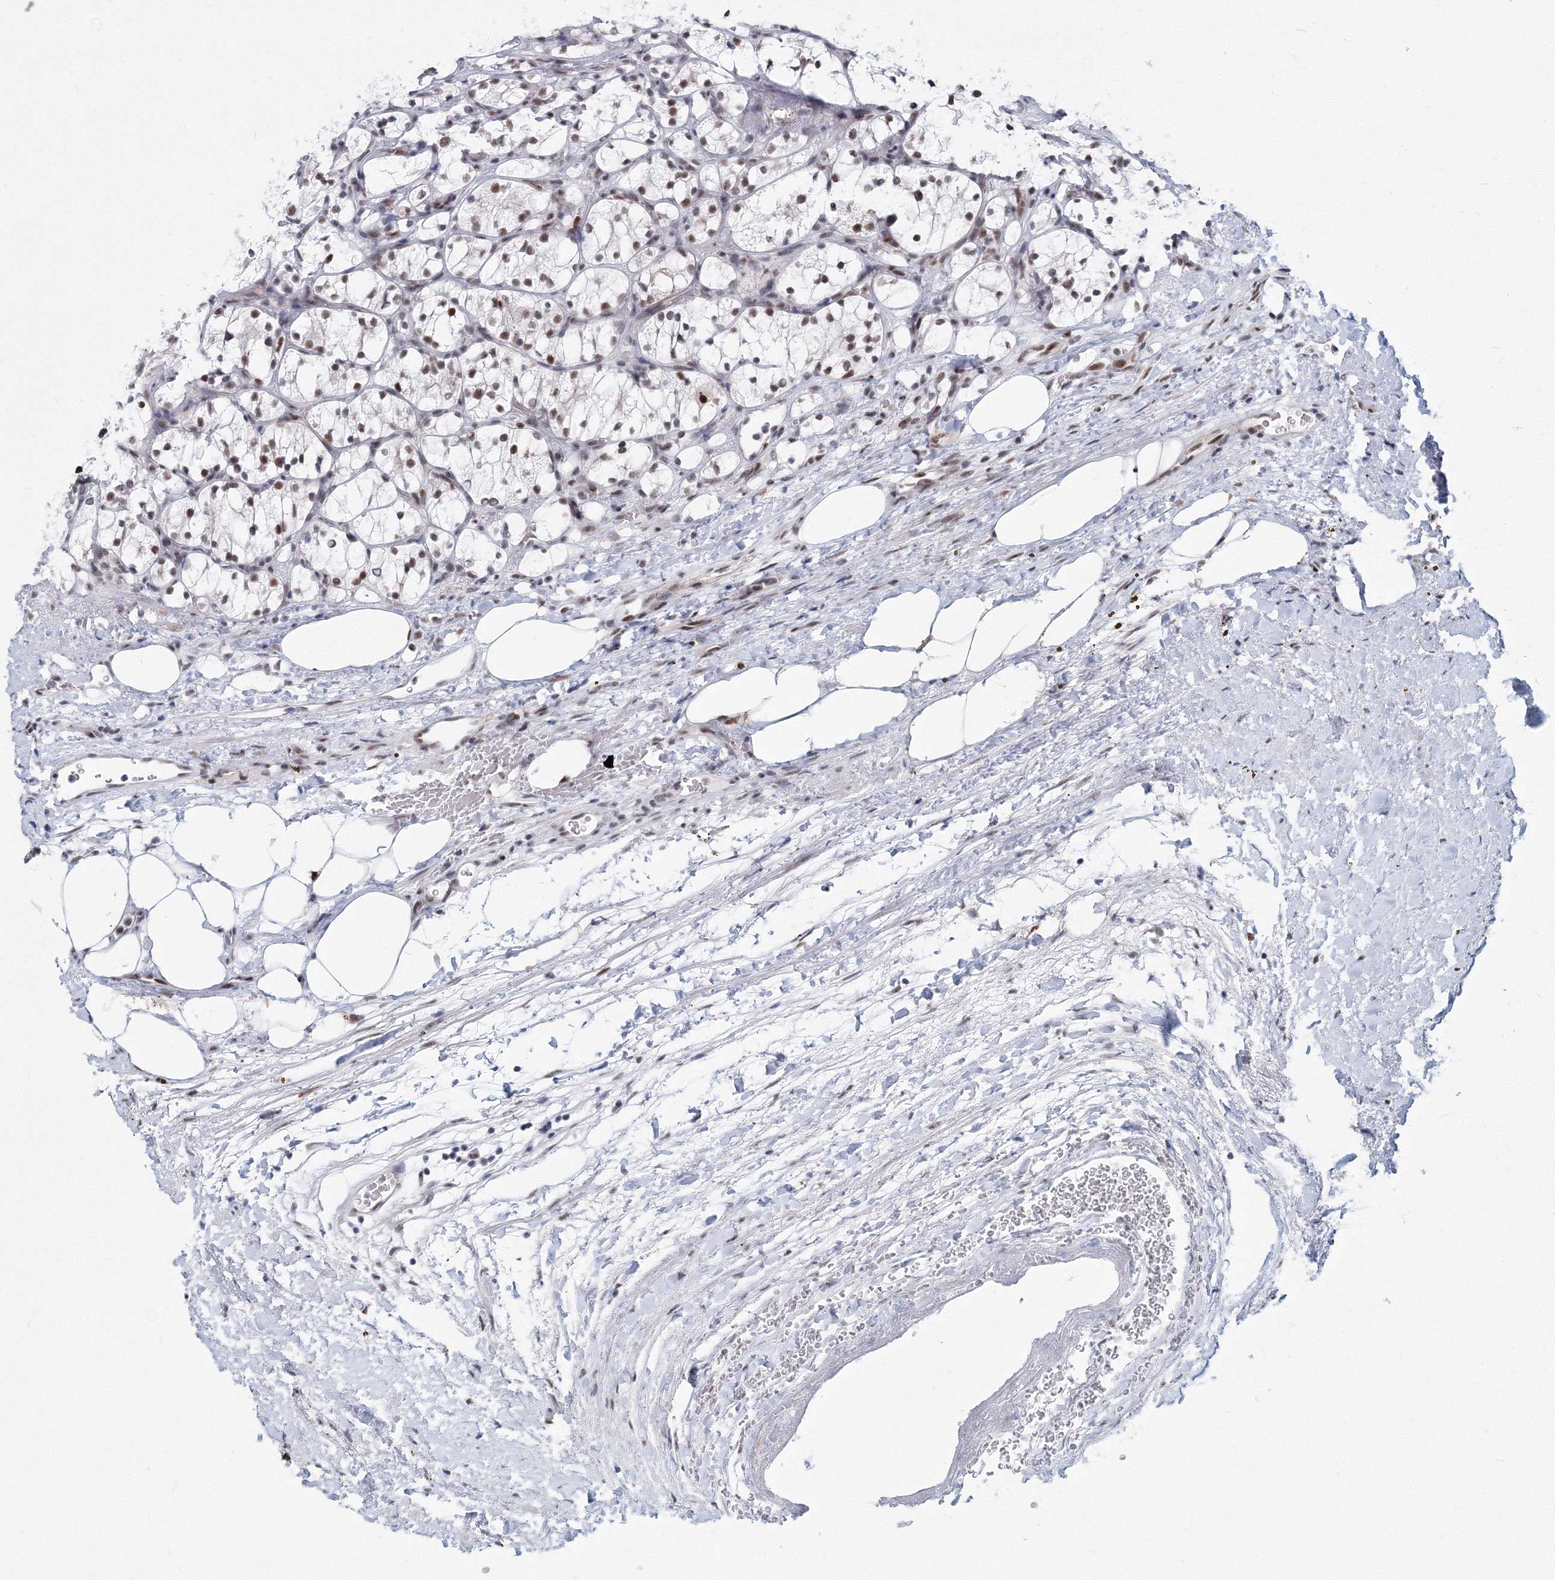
{"staining": {"intensity": "moderate", "quantity": ">75%", "location": "nuclear"}, "tissue": "renal cancer", "cell_type": "Tumor cells", "image_type": "cancer", "snomed": [{"axis": "morphology", "description": "Adenocarcinoma, NOS"}, {"axis": "topography", "description": "Kidney"}], "caption": "Renal cancer stained for a protein displays moderate nuclear positivity in tumor cells.", "gene": "SF3B6", "patient": {"sex": "female", "age": 69}}